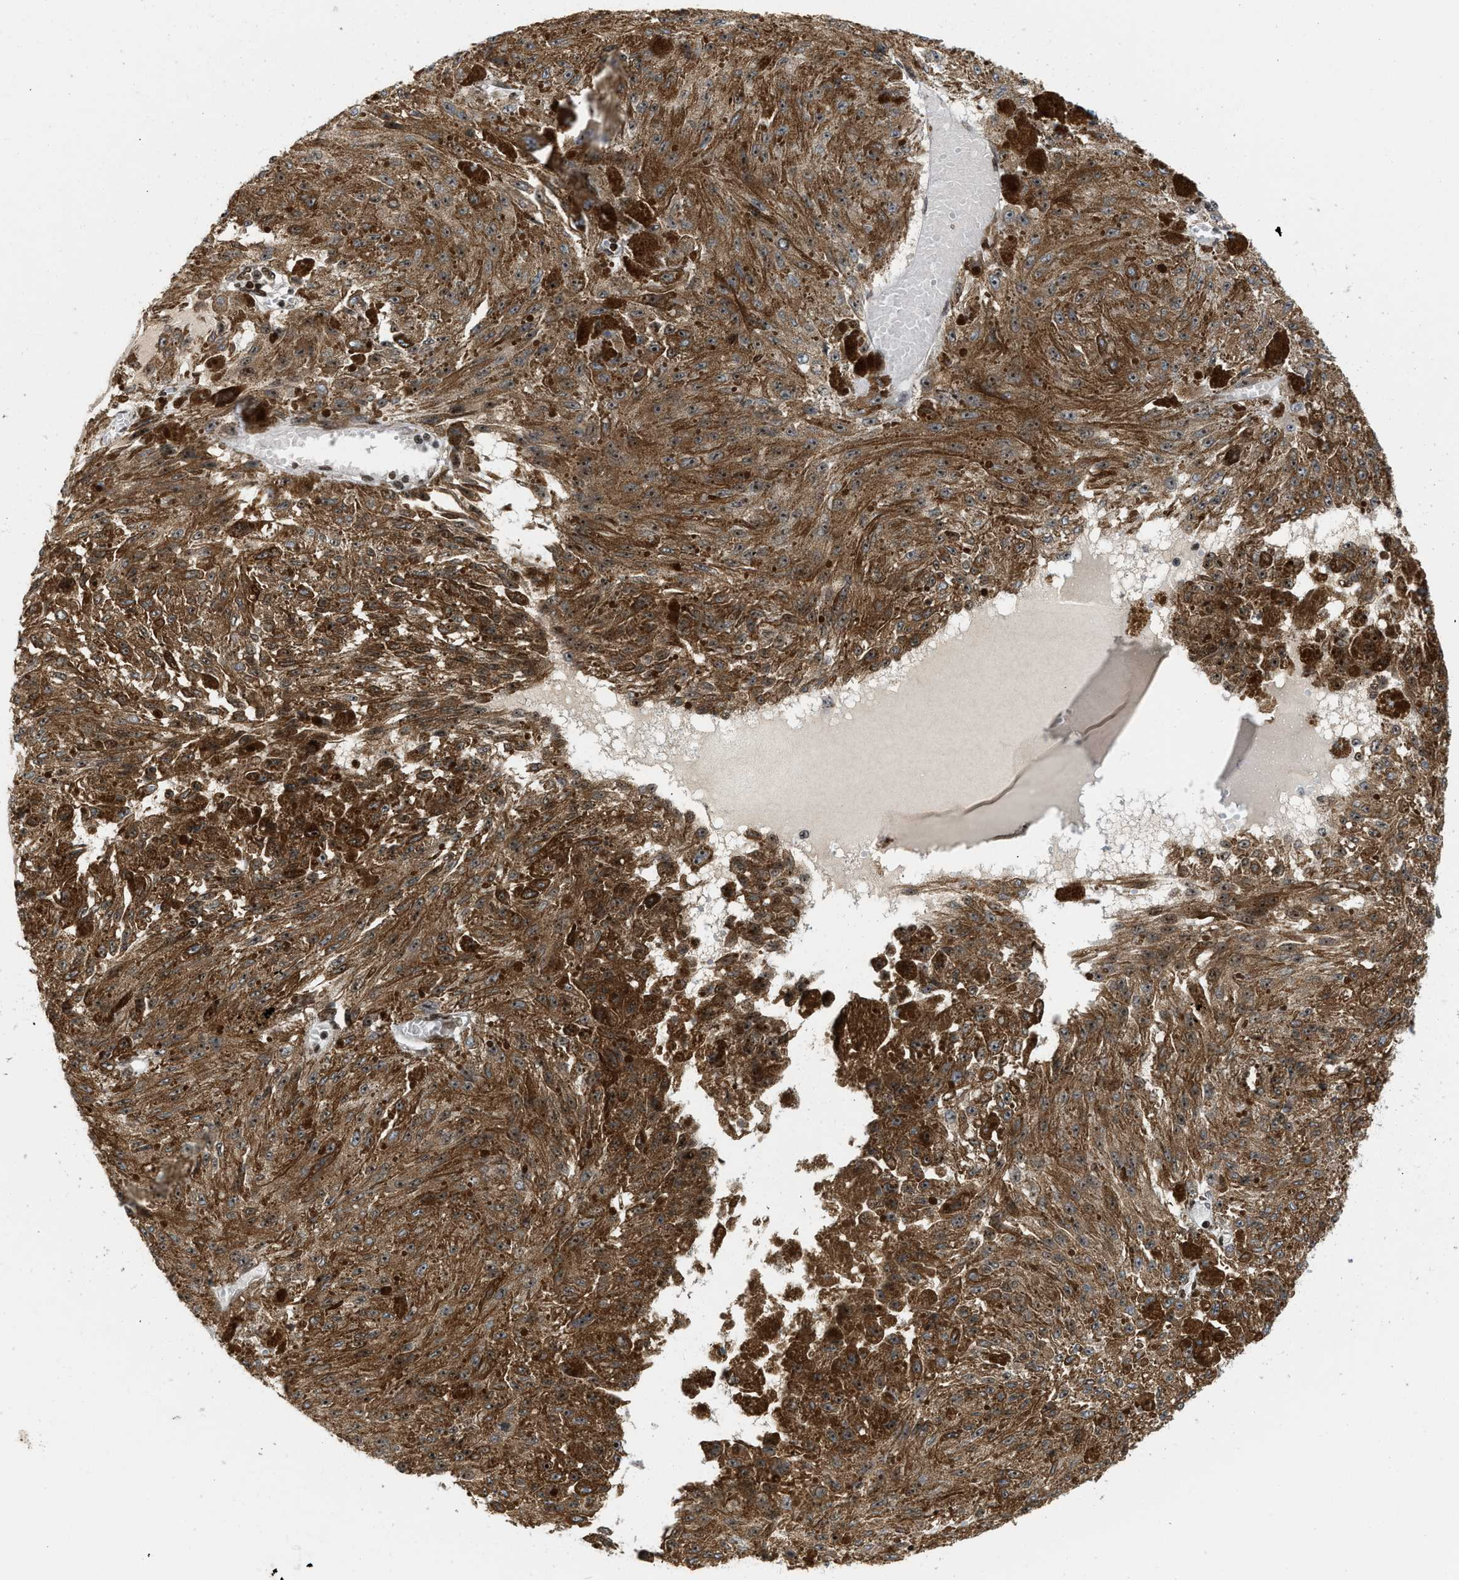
{"staining": {"intensity": "moderate", "quantity": ">75%", "location": "cytoplasmic/membranous"}, "tissue": "melanoma", "cell_type": "Tumor cells", "image_type": "cancer", "snomed": [{"axis": "morphology", "description": "Malignant melanoma, NOS"}, {"axis": "topography", "description": "Other"}], "caption": "Protein analysis of malignant melanoma tissue reveals moderate cytoplasmic/membranous positivity in about >75% of tumor cells. The staining was performed using DAB (3,3'-diaminobenzidine), with brown indicating positive protein expression. Nuclei are stained blue with hematoxylin.", "gene": "ZNF22", "patient": {"sex": "male", "age": 79}}